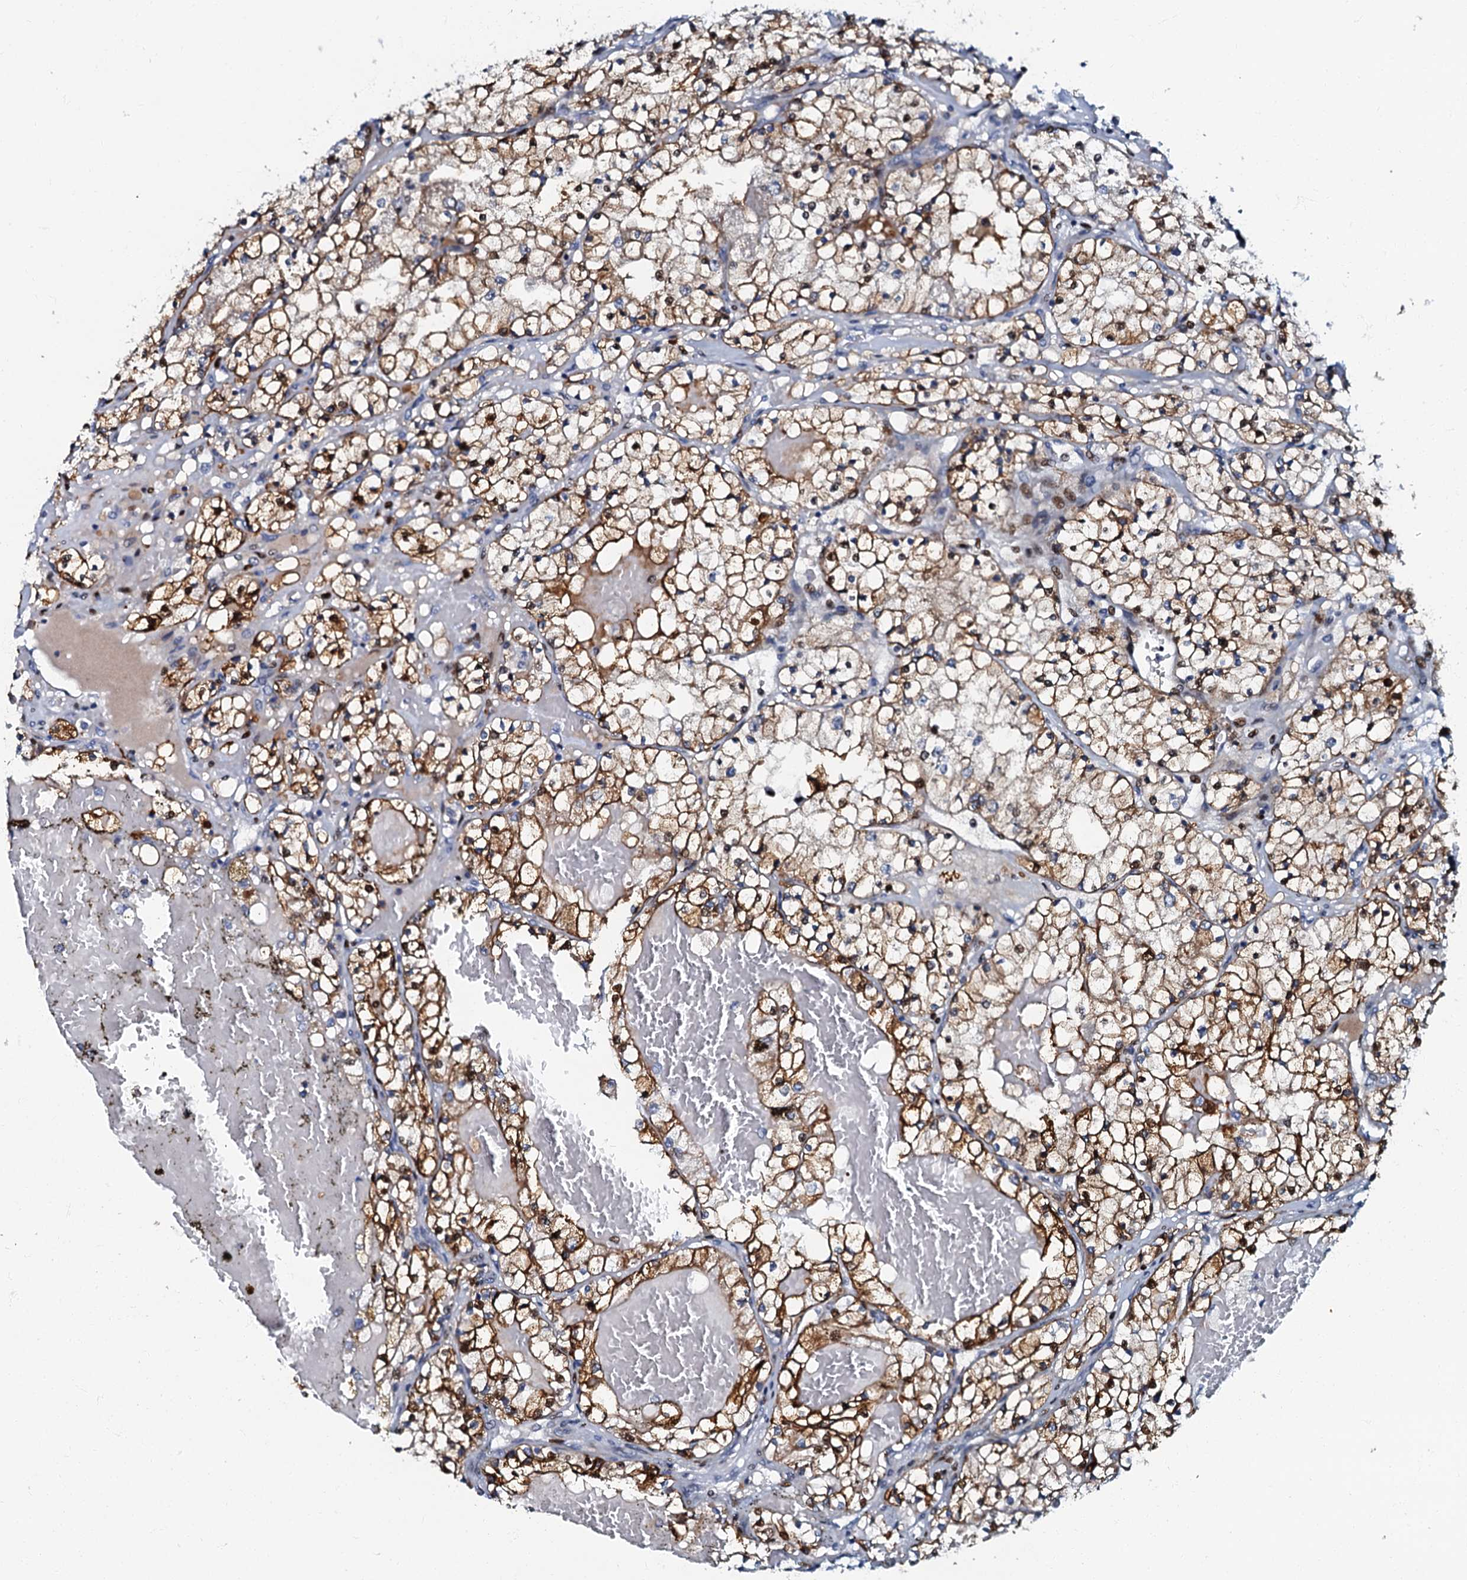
{"staining": {"intensity": "moderate", "quantity": ">75%", "location": "cytoplasmic/membranous"}, "tissue": "renal cancer", "cell_type": "Tumor cells", "image_type": "cancer", "snomed": [{"axis": "morphology", "description": "Normal tissue, NOS"}, {"axis": "morphology", "description": "Adenocarcinoma, NOS"}, {"axis": "topography", "description": "Kidney"}], "caption": "Protein expression analysis of renal cancer (adenocarcinoma) reveals moderate cytoplasmic/membranous positivity in approximately >75% of tumor cells.", "gene": "MFSD5", "patient": {"sex": "male", "age": 68}}